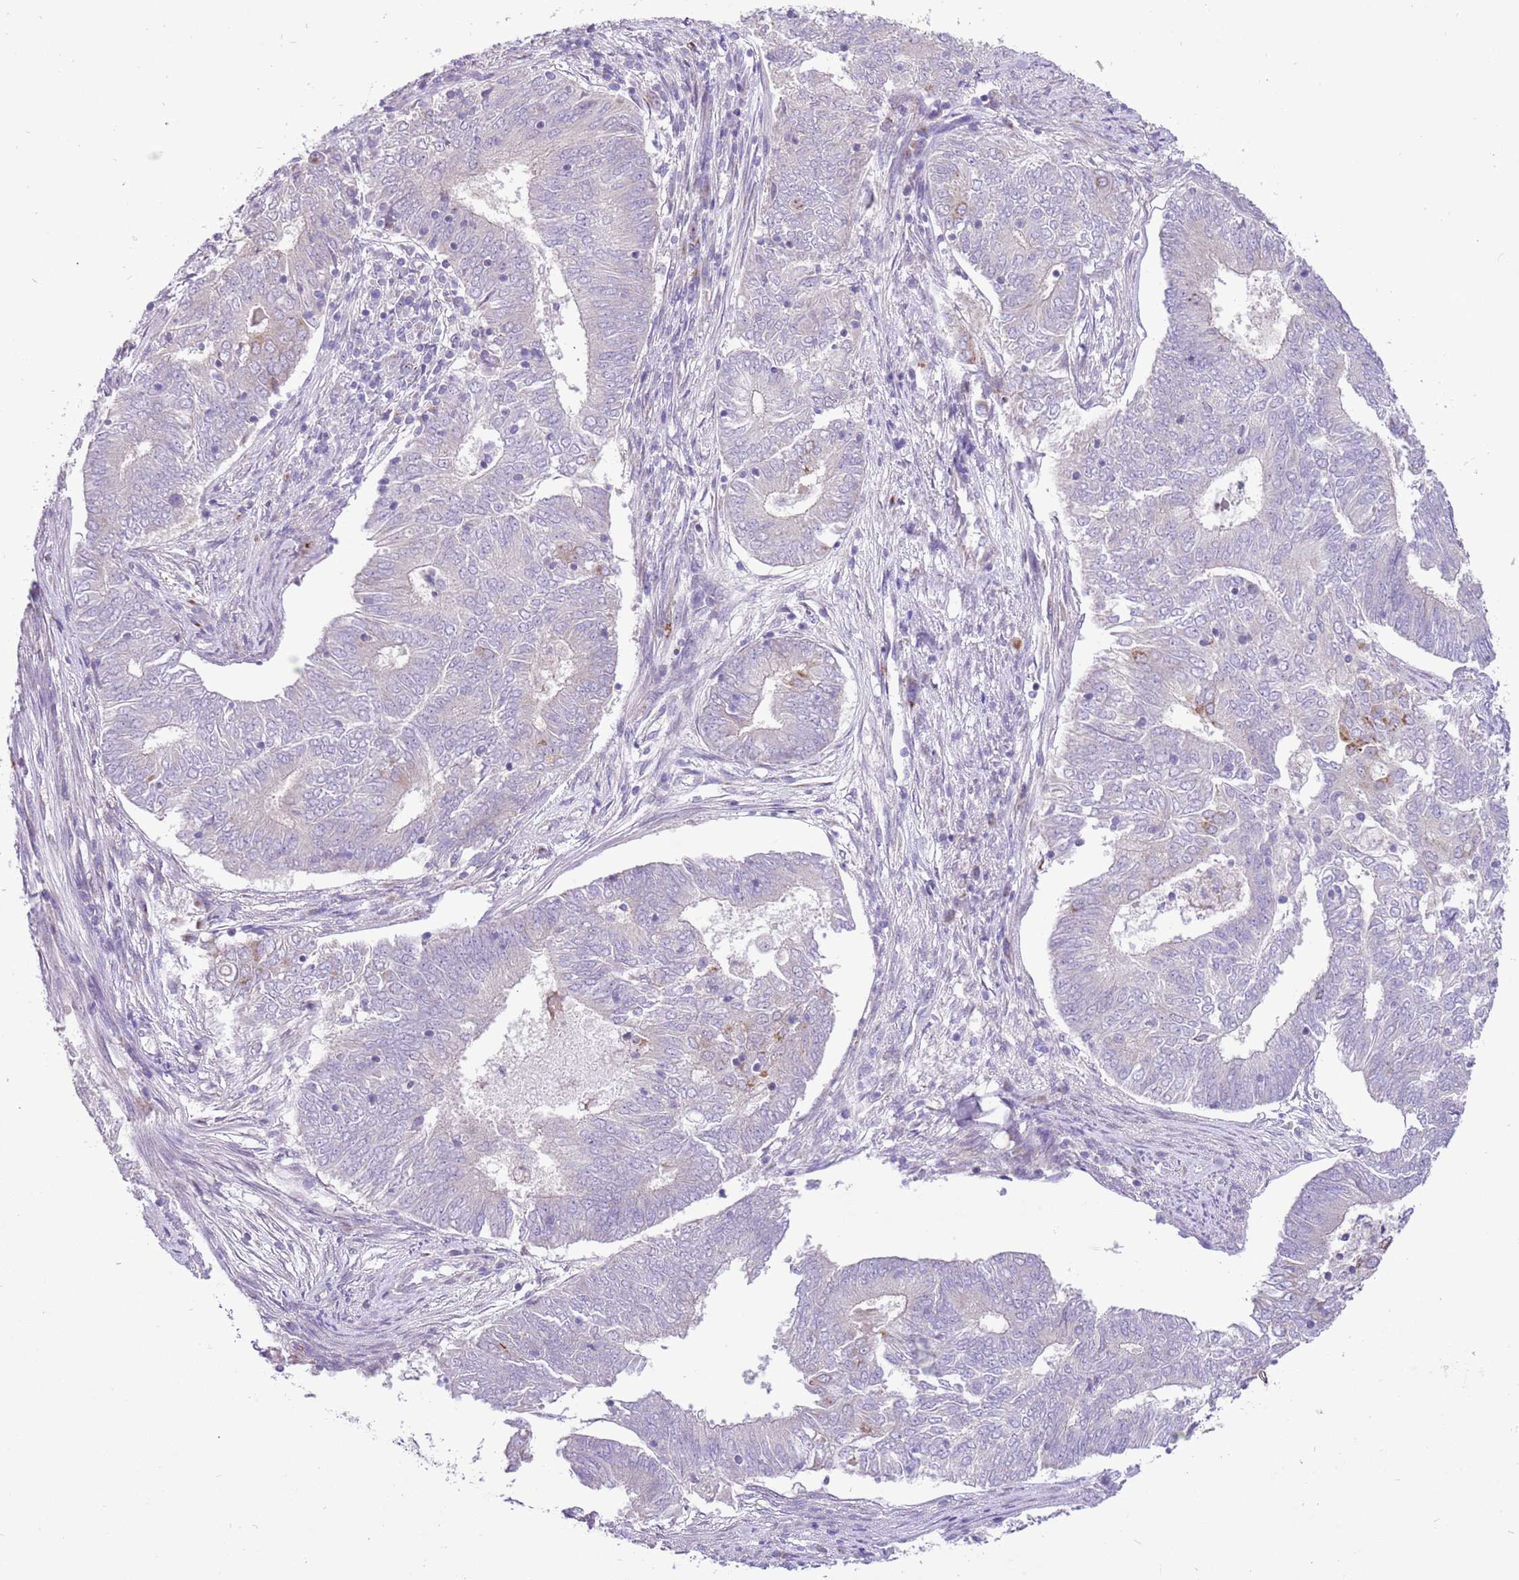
{"staining": {"intensity": "negative", "quantity": "none", "location": "none"}, "tissue": "endometrial cancer", "cell_type": "Tumor cells", "image_type": "cancer", "snomed": [{"axis": "morphology", "description": "Adenocarcinoma, NOS"}, {"axis": "topography", "description": "Endometrium"}], "caption": "Protein analysis of endometrial cancer (adenocarcinoma) displays no significant positivity in tumor cells. The staining was performed using DAB (3,3'-diaminobenzidine) to visualize the protein expression in brown, while the nuclei were stained in blue with hematoxylin (Magnification: 20x).", "gene": "COX17", "patient": {"sex": "female", "age": 62}}